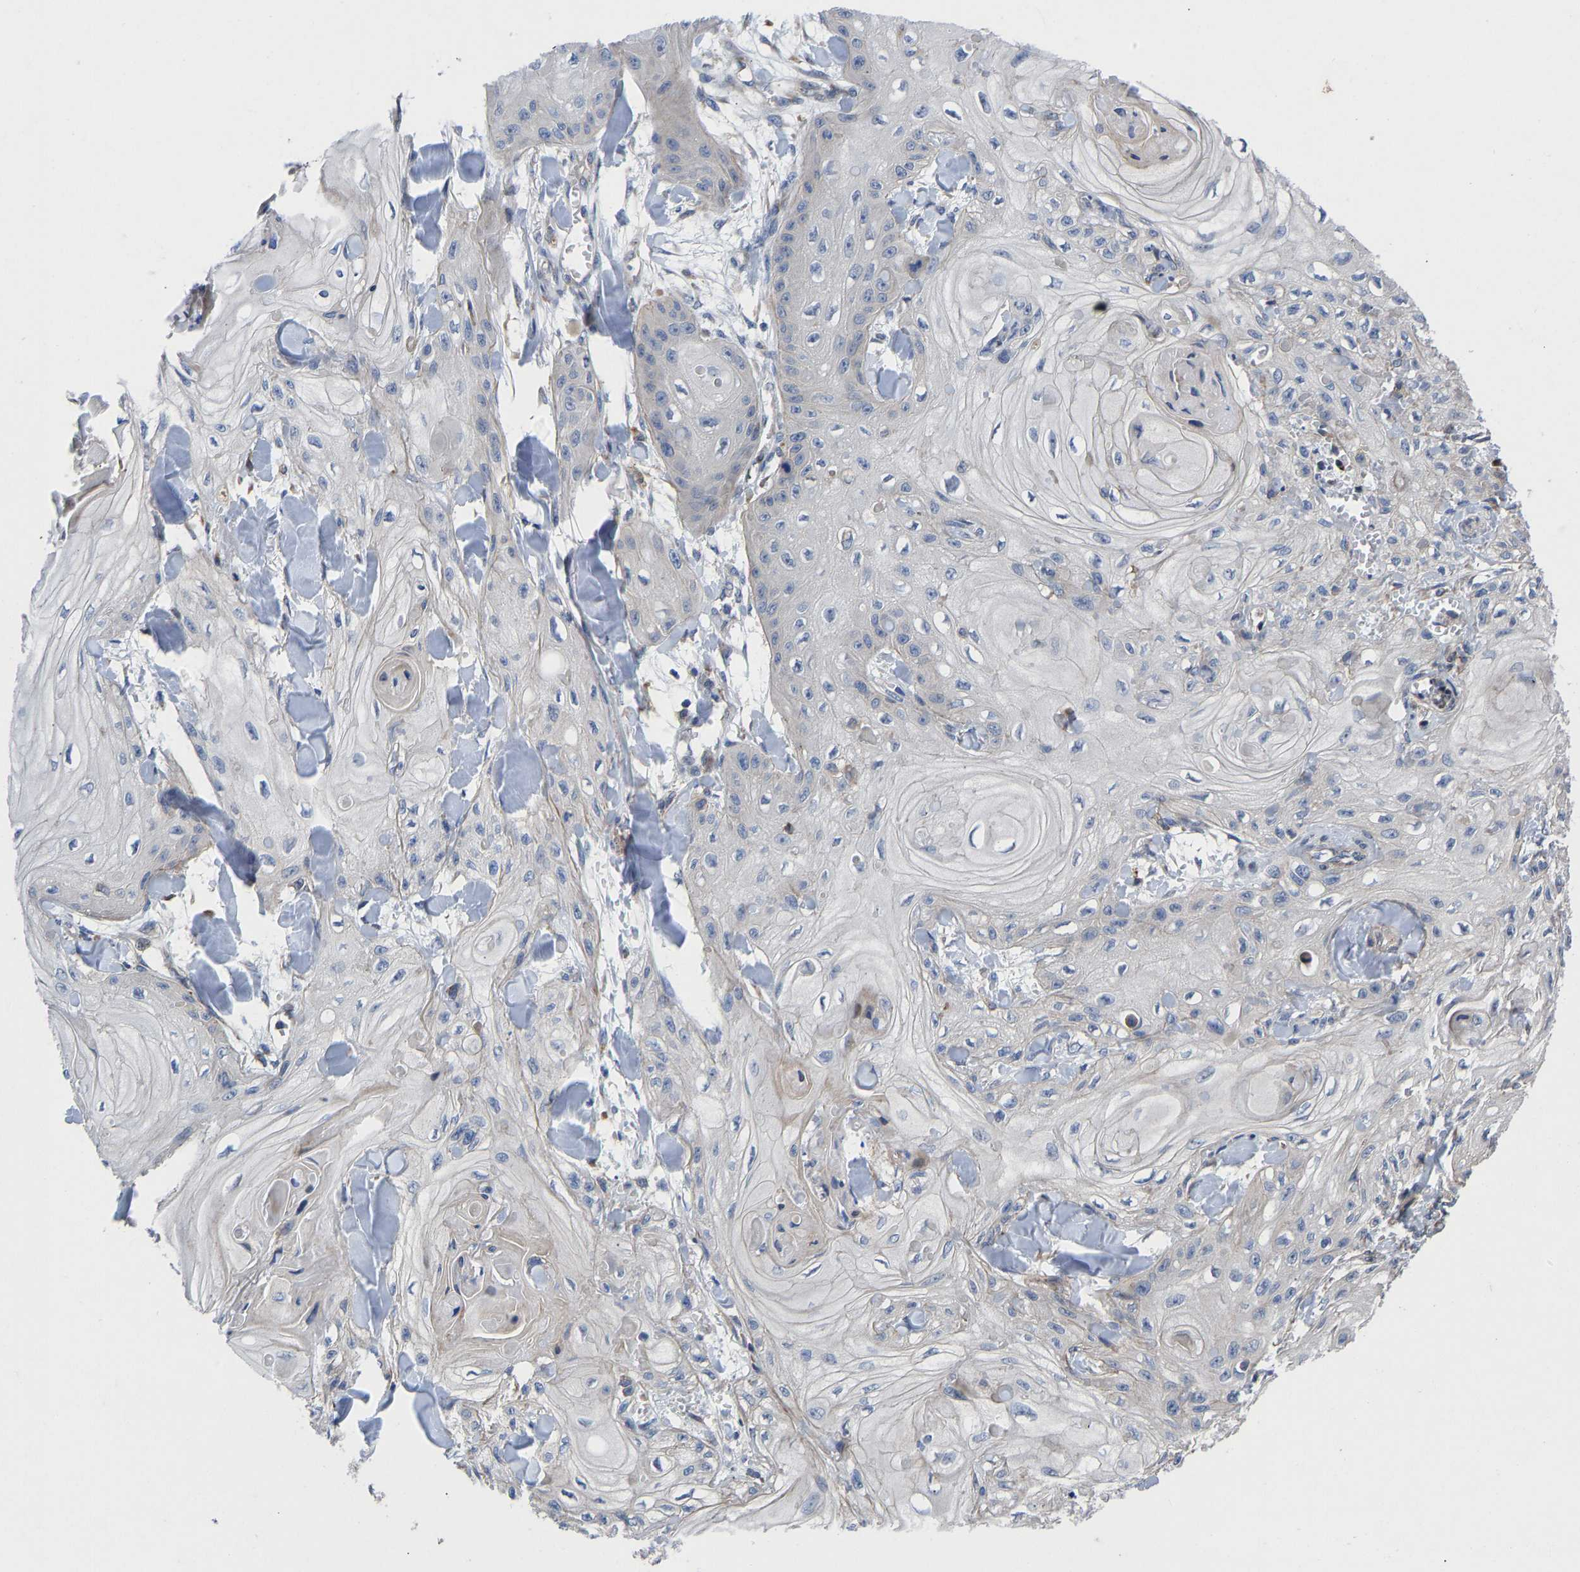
{"staining": {"intensity": "negative", "quantity": "none", "location": "none"}, "tissue": "skin cancer", "cell_type": "Tumor cells", "image_type": "cancer", "snomed": [{"axis": "morphology", "description": "Squamous cell carcinoma, NOS"}, {"axis": "topography", "description": "Skin"}], "caption": "Immunohistochemistry histopathology image of neoplastic tissue: human skin cancer stained with DAB (3,3'-diaminobenzidine) demonstrates no significant protein staining in tumor cells.", "gene": "TMEM38B", "patient": {"sex": "male", "age": 74}}